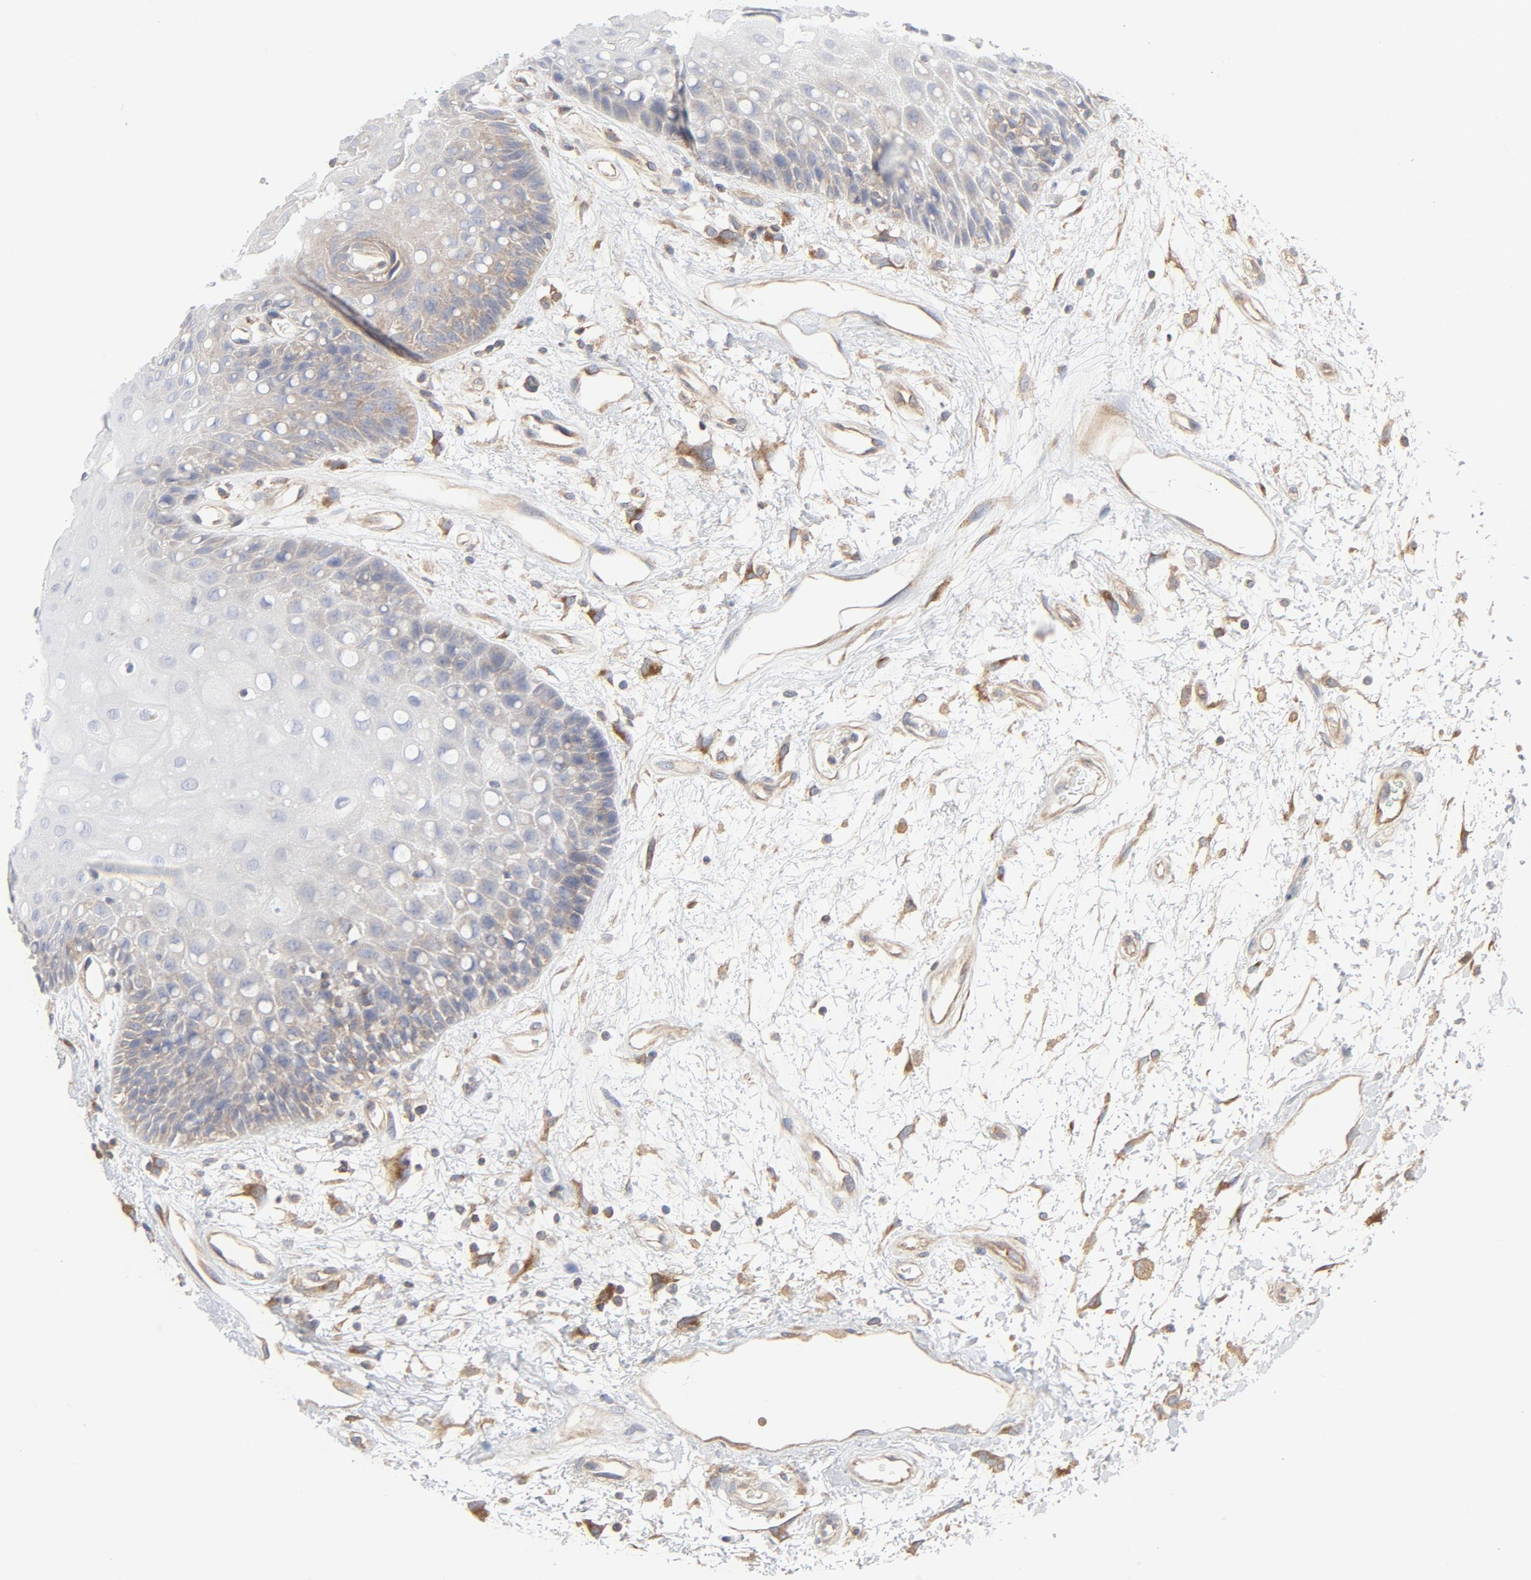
{"staining": {"intensity": "negative", "quantity": "none", "location": "none"}, "tissue": "oral mucosa", "cell_type": "Squamous epithelial cells", "image_type": "normal", "snomed": [{"axis": "morphology", "description": "Normal tissue, NOS"}, {"axis": "morphology", "description": "Squamous cell carcinoma, NOS"}, {"axis": "topography", "description": "Skeletal muscle"}, {"axis": "topography", "description": "Oral tissue"}, {"axis": "topography", "description": "Head-Neck"}], "caption": "Immunohistochemistry (IHC) of normal human oral mucosa exhibits no expression in squamous epithelial cells.", "gene": "RABEP1", "patient": {"sex": "female", "age": 84}}